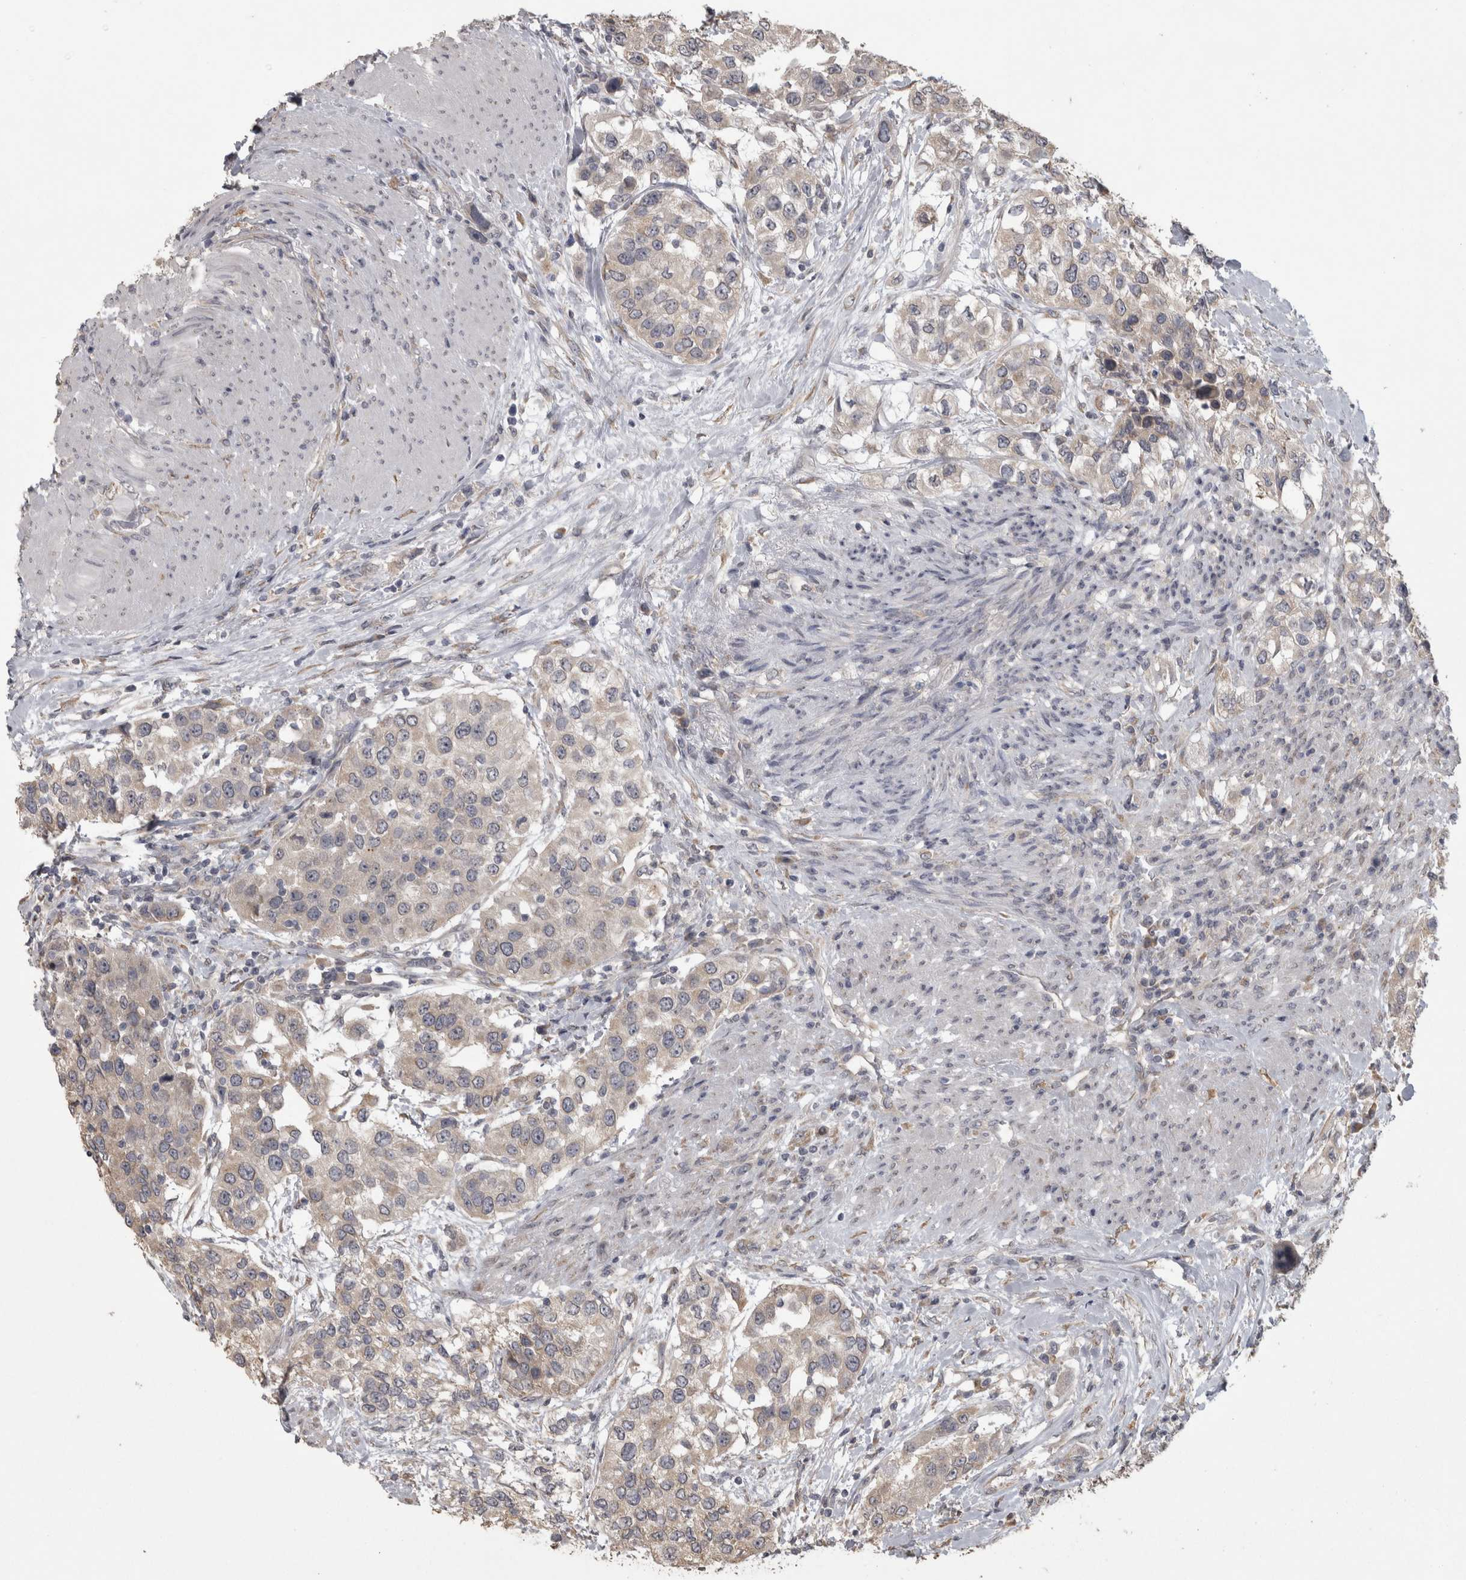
{"staining": {"intensity": "weak", "quantity": ">75%", "location": "cytoplasmic/membranous"}, "tissue": "urothelial cancer", "cell_type": "Tumor cells", "image_type": "cancer", "snomed": [{"axis": "morphology", "description": "Urothelial carcinoma, High grade"}, {"axis": "topography", "description": "Urinary bladder"}], "caption": "Immunohistochemical staining of urothelial cancer exhibits low levels of weak cytoplasmic/membranous protein expression in about >75% of tumor cells.", "gene": "RAB29", "patient": {"sex": "female", "age": 80}}